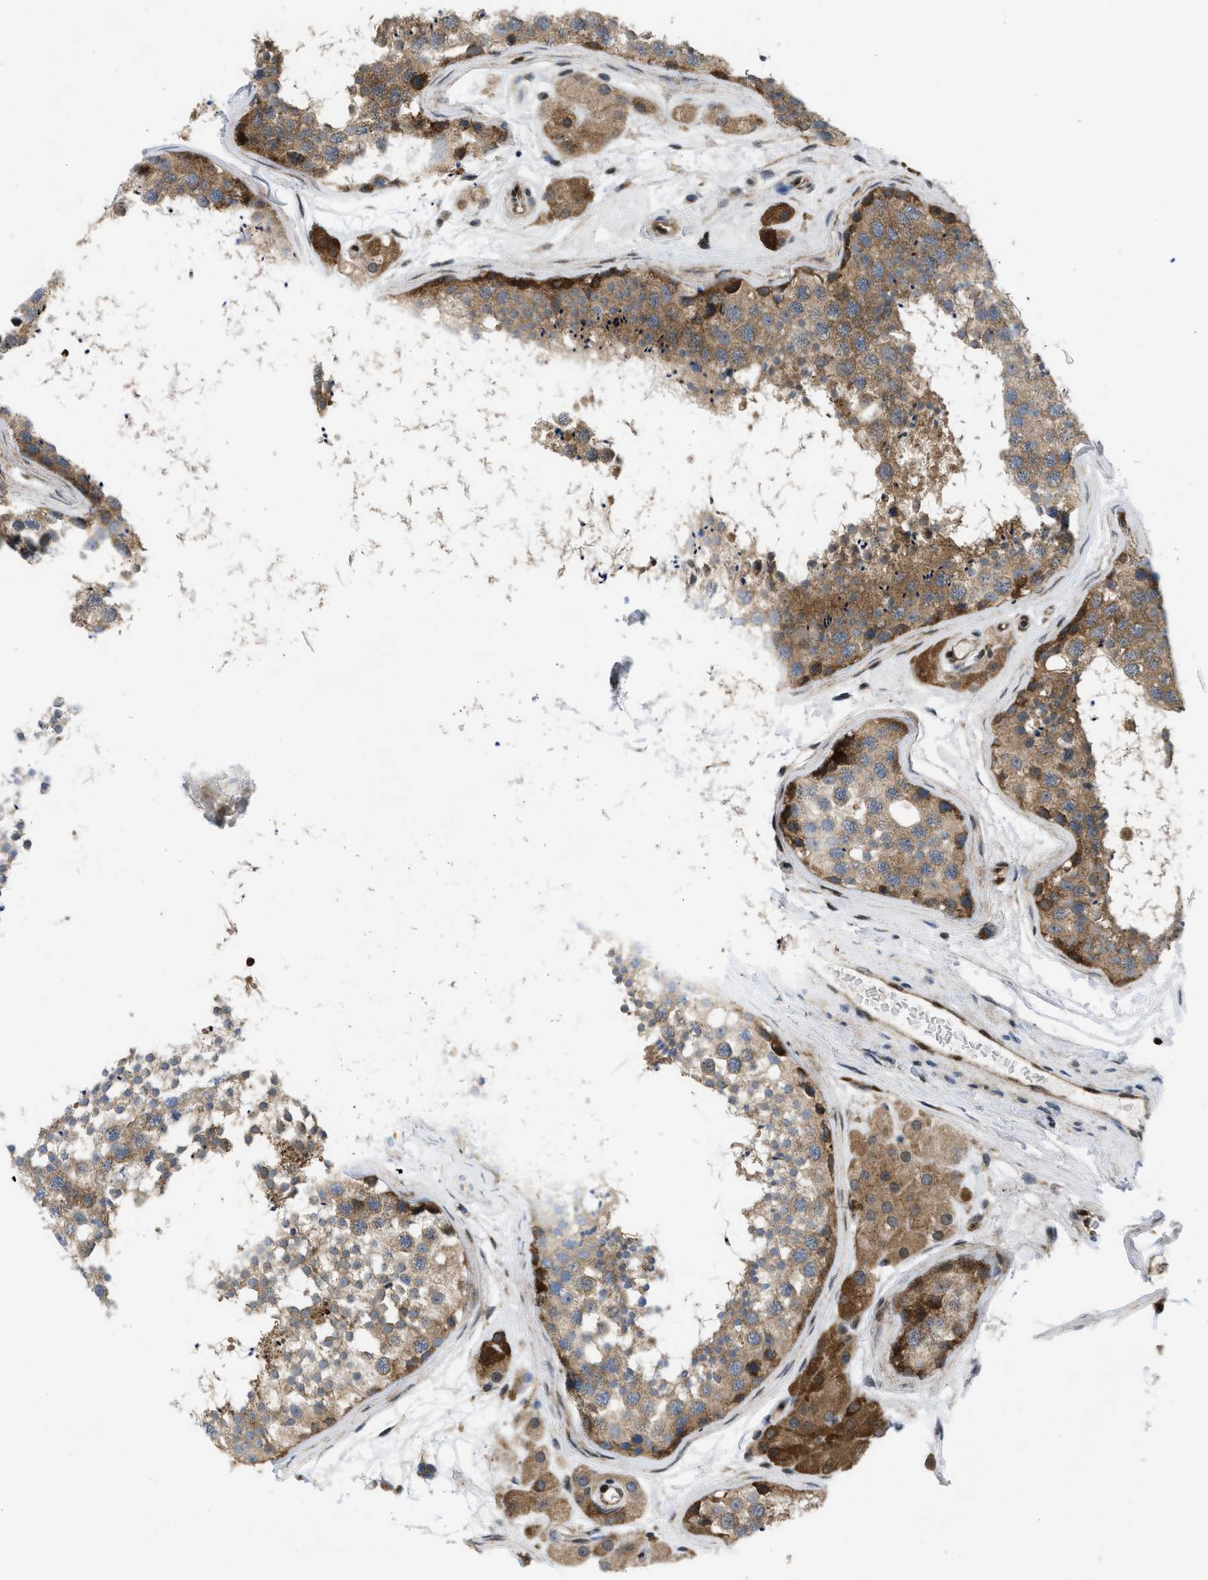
{"staining": {"intensity": "moderate", "quantity": ">75%", "location": "cytoplasmic/membranous"}, "tissue": "testis", "cell_type": "Cells in seminiferous ducts", "image_type": "normal", "snomed": [{"axis": "morphology", "description": "Normal tissue, NOS"}, {"axis": "topography", "description": "Testis"}], "caption": "Protein staining of unremarkable testis displays moderate cytoplasmic/membranous expression in about >75% of cells in seminiferous ducts. Using DAB (brown) and hematoxylin (blue) stains, captured at high magnification using brightfield microscopy.", "gene": "PPP2CB", "patient": {"sex": "male", "age": 56}}